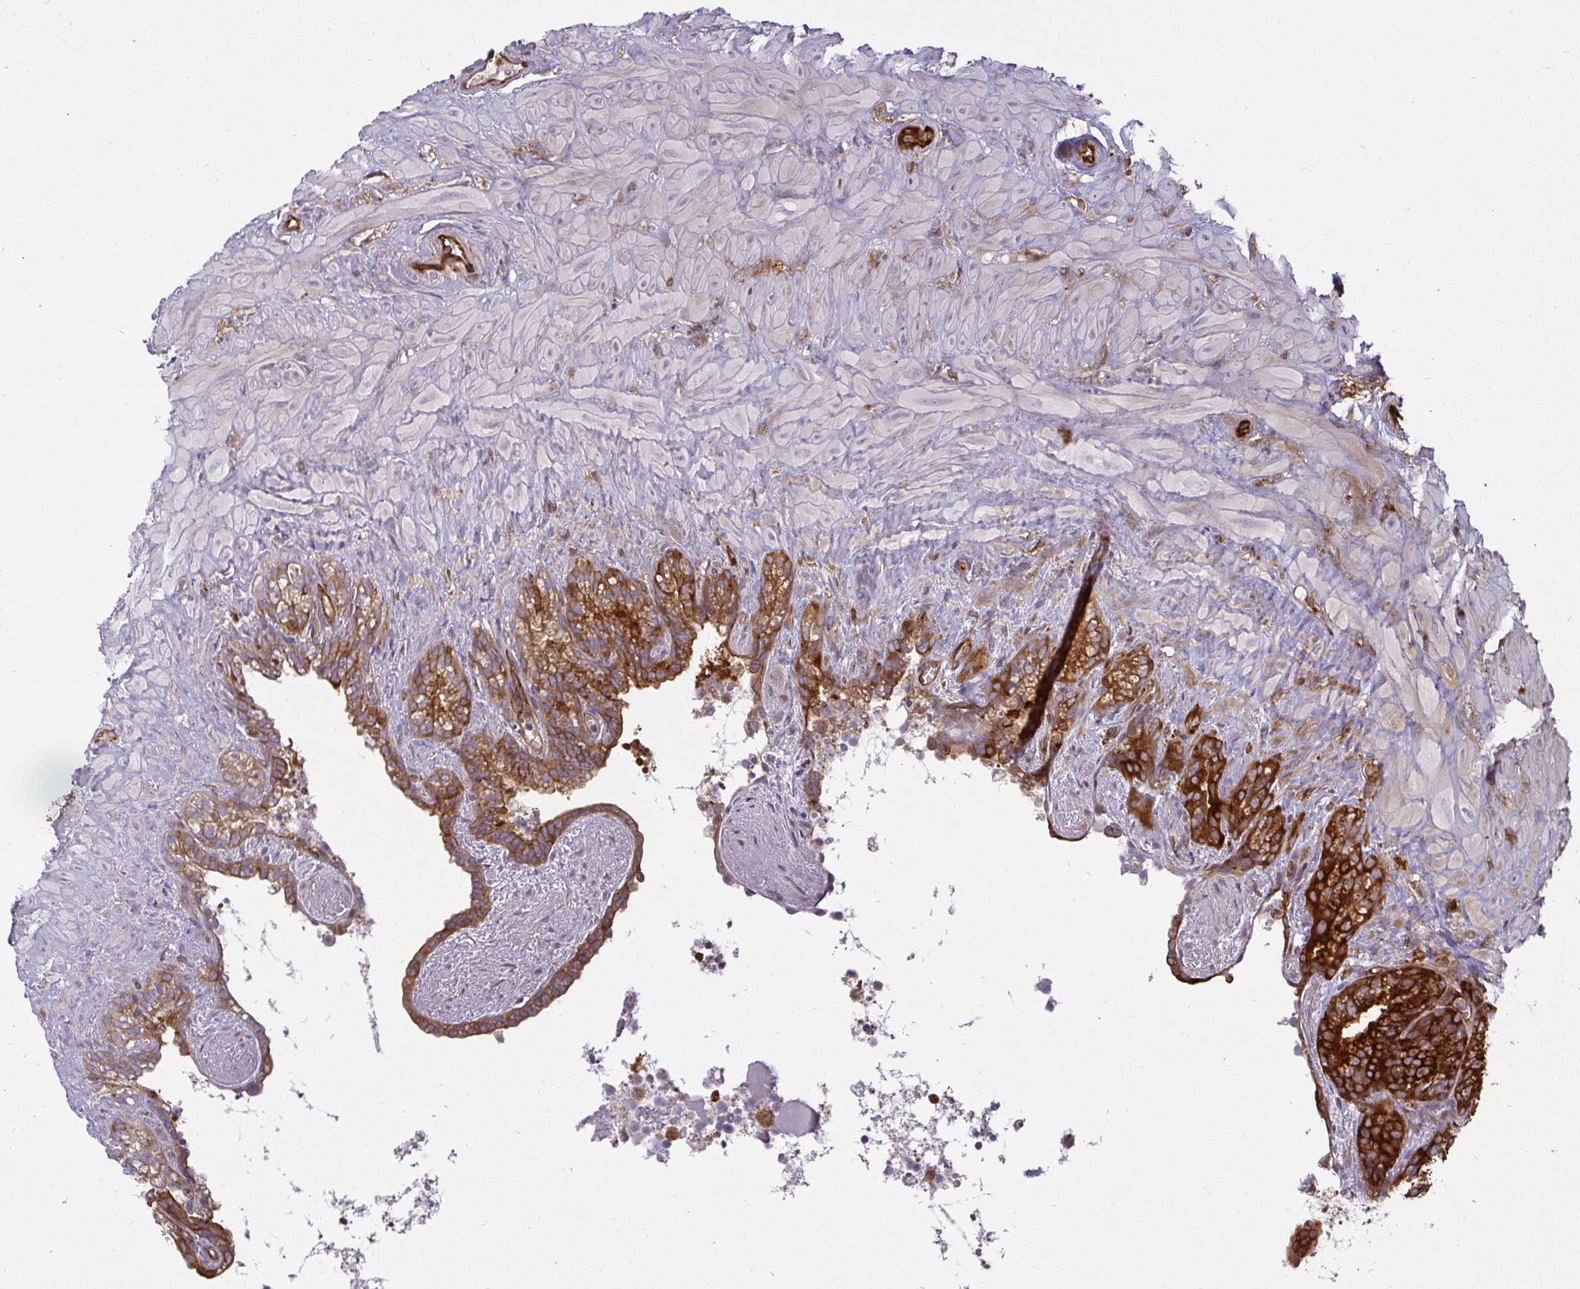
{"staining": {"intensity": "strong", "quantity": "25%-75%", "location": "cytoplasmic/membranous"}, "tissue": "seminal vesicle", "cell_type": "Glandular cells", "image_type": "normal", "snomed": [{"axis": "morphology", "description": "Normal tissue, NOS"}, {"axis": "topography", "description": "Seminal veicle"}], "caption": "IHC photomicrograph of unremarkable human seminal vesicle stained for a protein (brown), which displays high levels of strong cytoplasmic/membranous staining in about 25%-75% of glandular cells.", "gene": "IFIT3", "patient": {"sex": "male", "age": 76}}